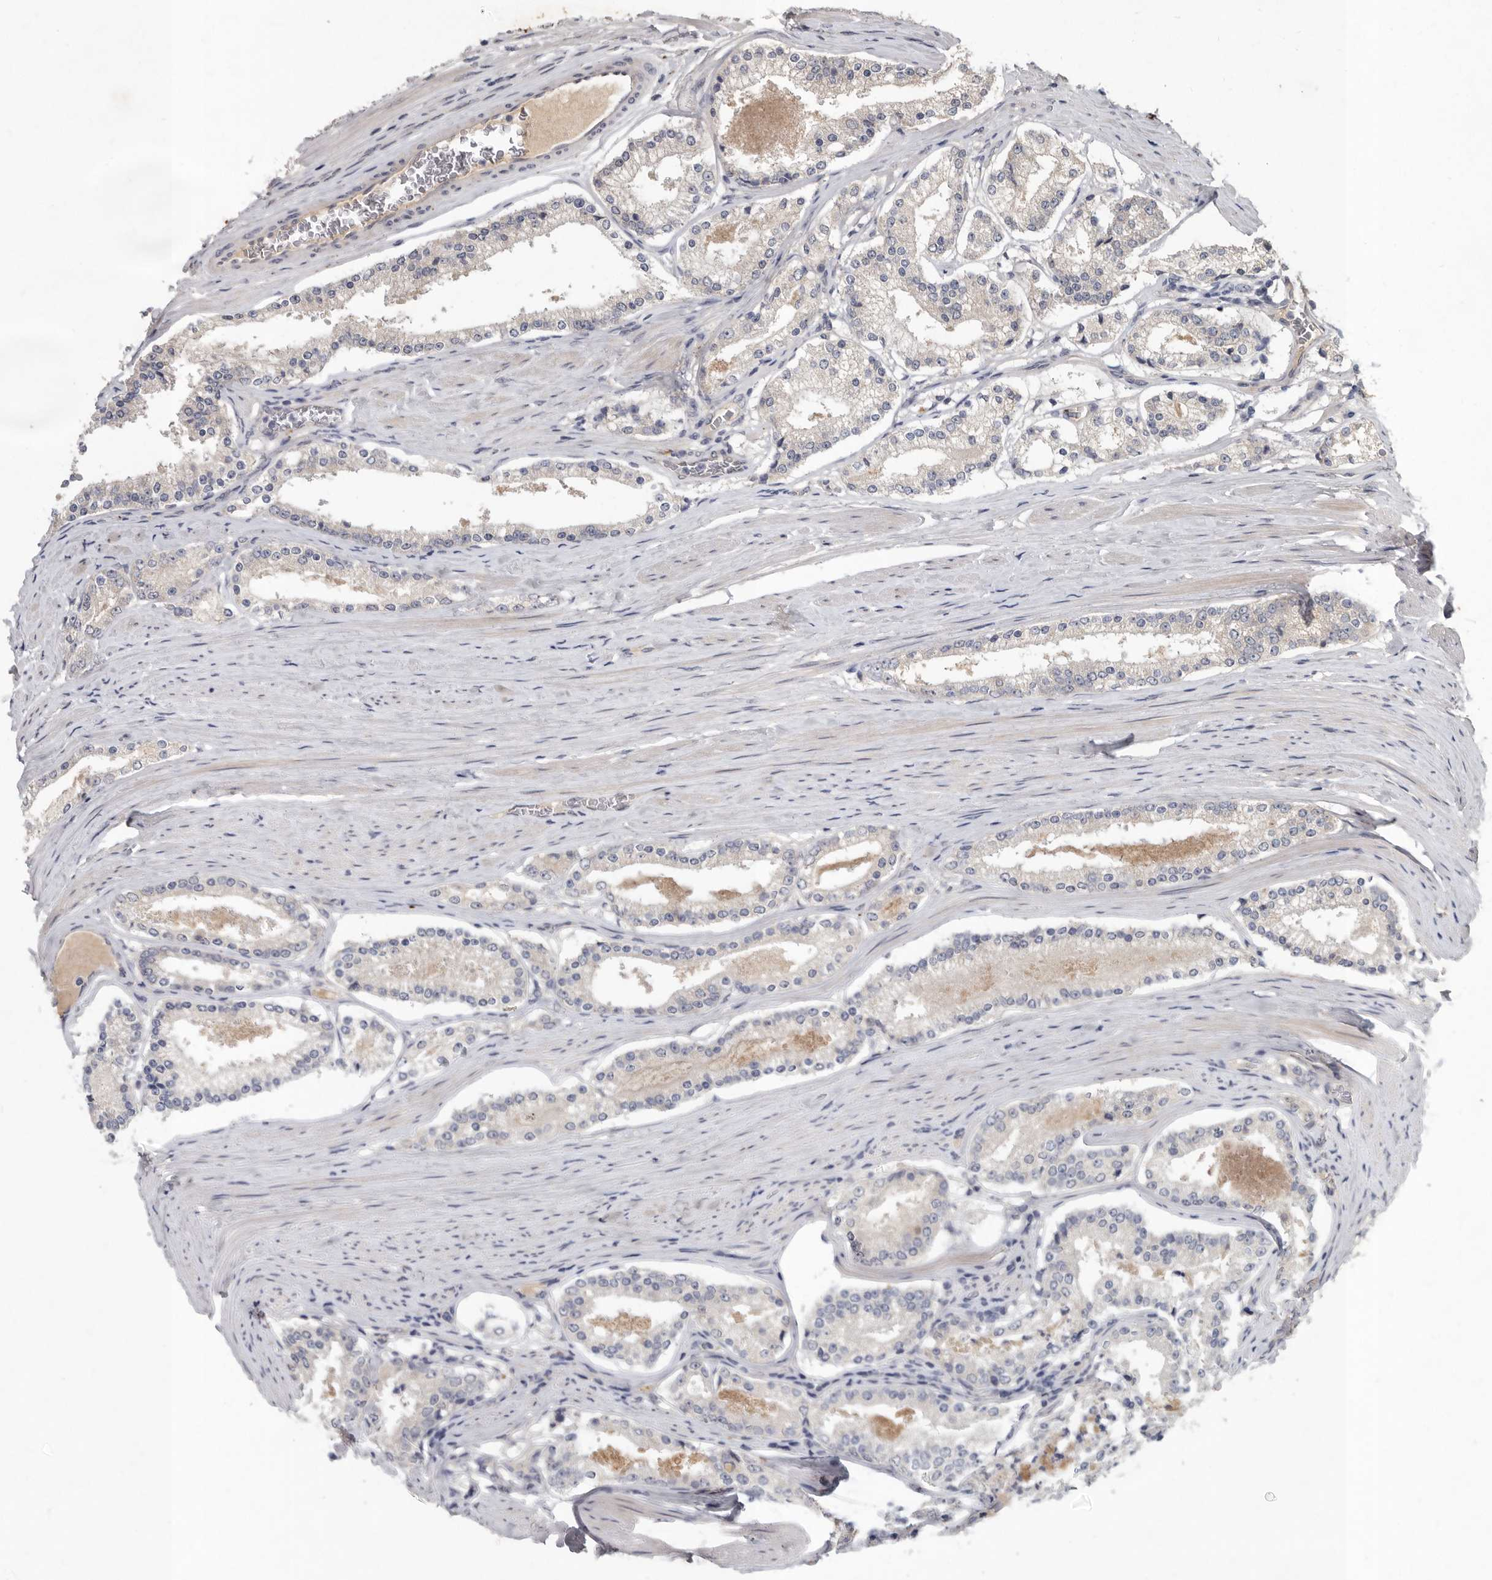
{"staining": {"intensity": "negative", "quantity": "none", "location": "none"}, "tissue": "prostate cancer", "cell_type": "Tumor cells", "image_type": "cancer", "snomed": [{"axis": "morphology", "description": "Adenocarcinoma, Low grade"}, {"axis": "topography", "description": "Prostate"}], "caption": "Prostate cancer stained for a protein using immunohistochemistry shows no staining tumor cells.", "gene": "SLC22A1", "patient": {"sex": "male", "age": 70}}